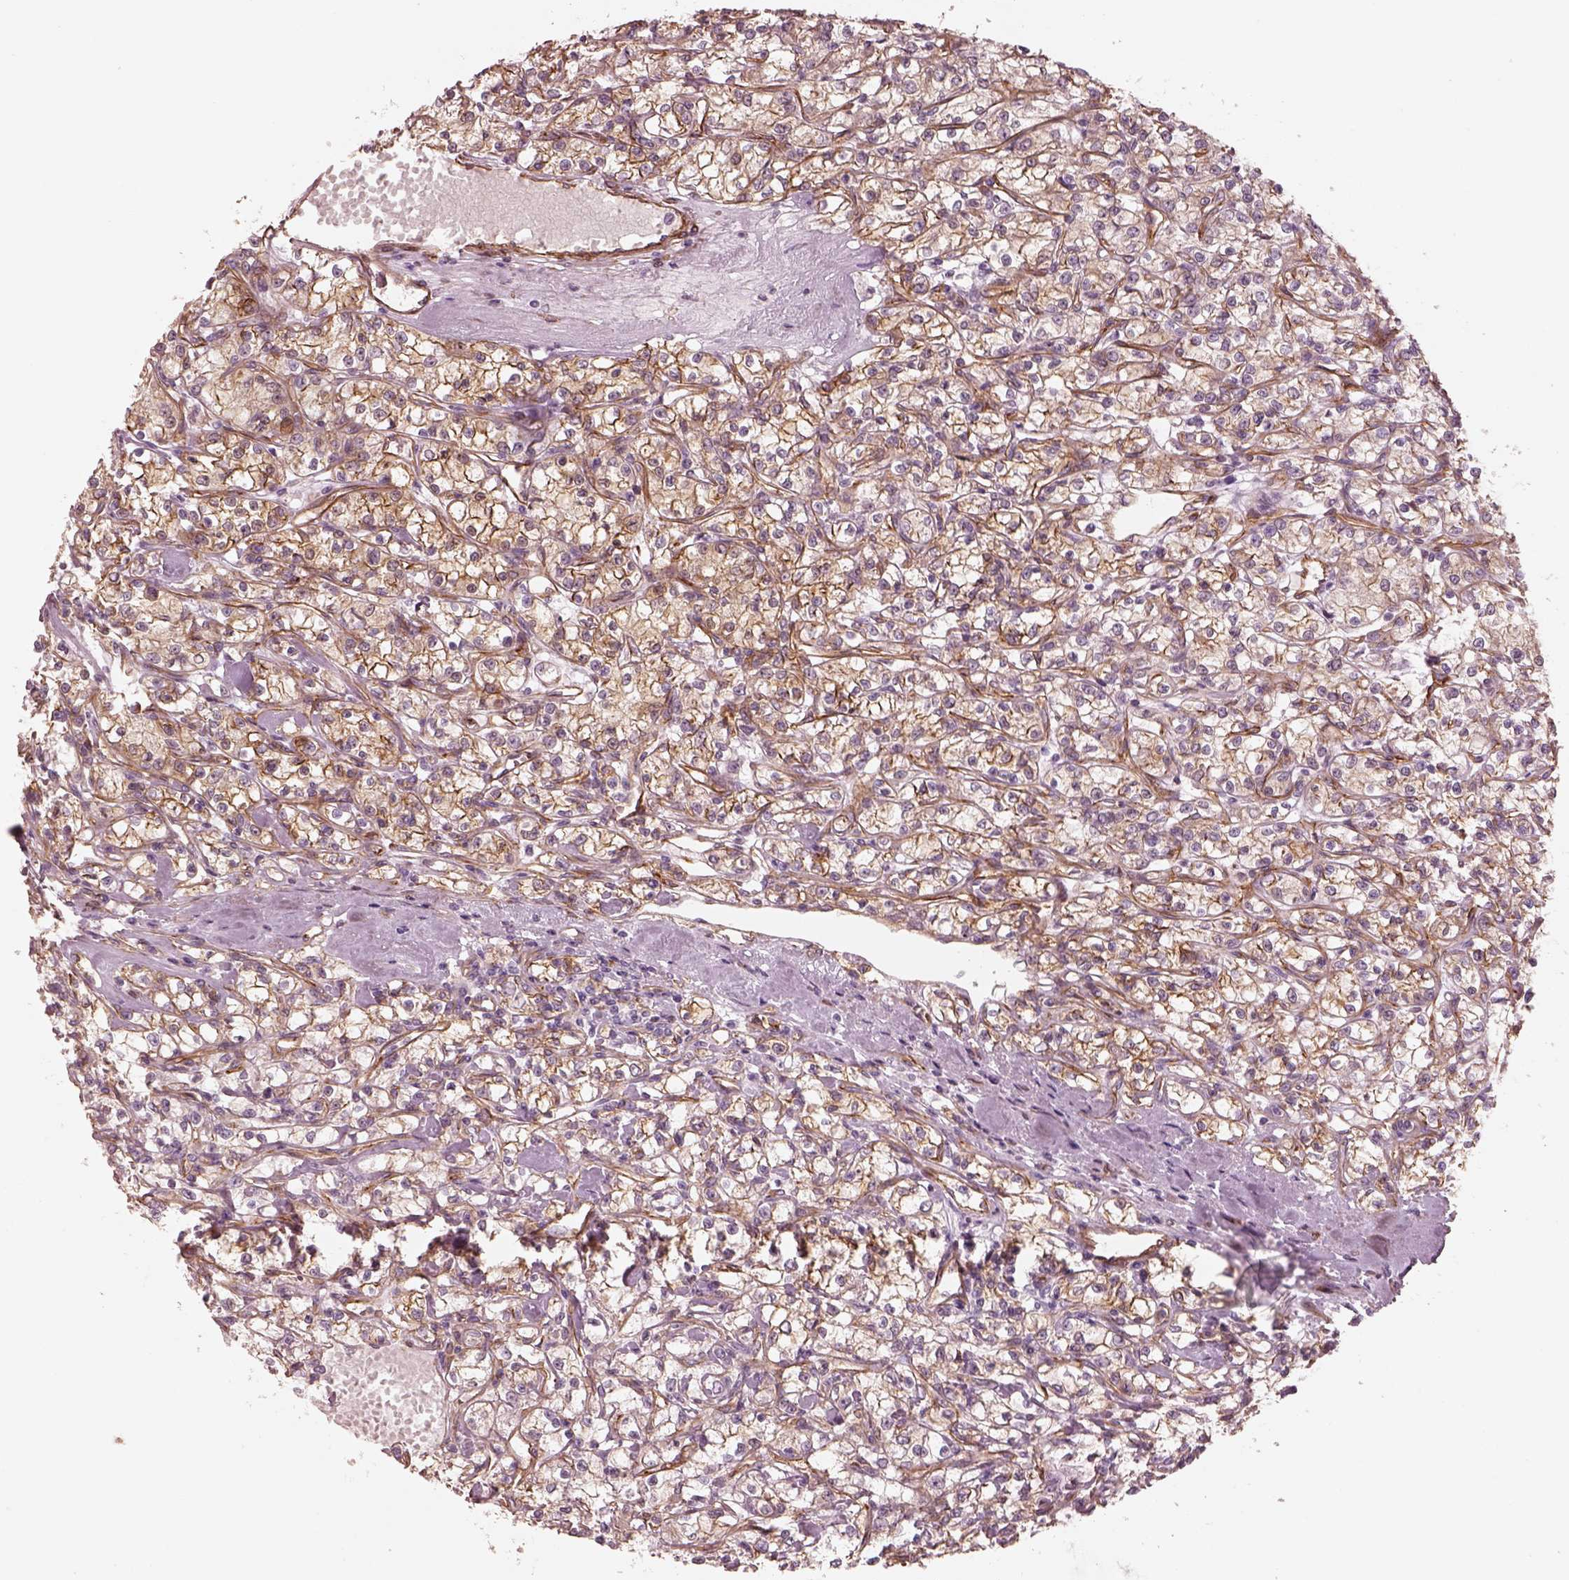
{"staining": {"intensity": "moderate", "quantity": ">75%", "location": "cytoplasmic/membranous"}, "tissue": "renal cancer", "cell_type": "Tumor cells", "image_type": "cancer", "snomed": [{"axis": "morphology", "description": "Adenocarcinoma, NOS"}, {"axis": "topography", "description": "Kidney"}], "caption": "Renal cancer was stained to show a protein in brown. There is medium levels of moderate cytoplasmic/membranous staining in about >75% of tumor cells.", "gene": "CRYM", "patient": {"sex": "female", "age": 59}}